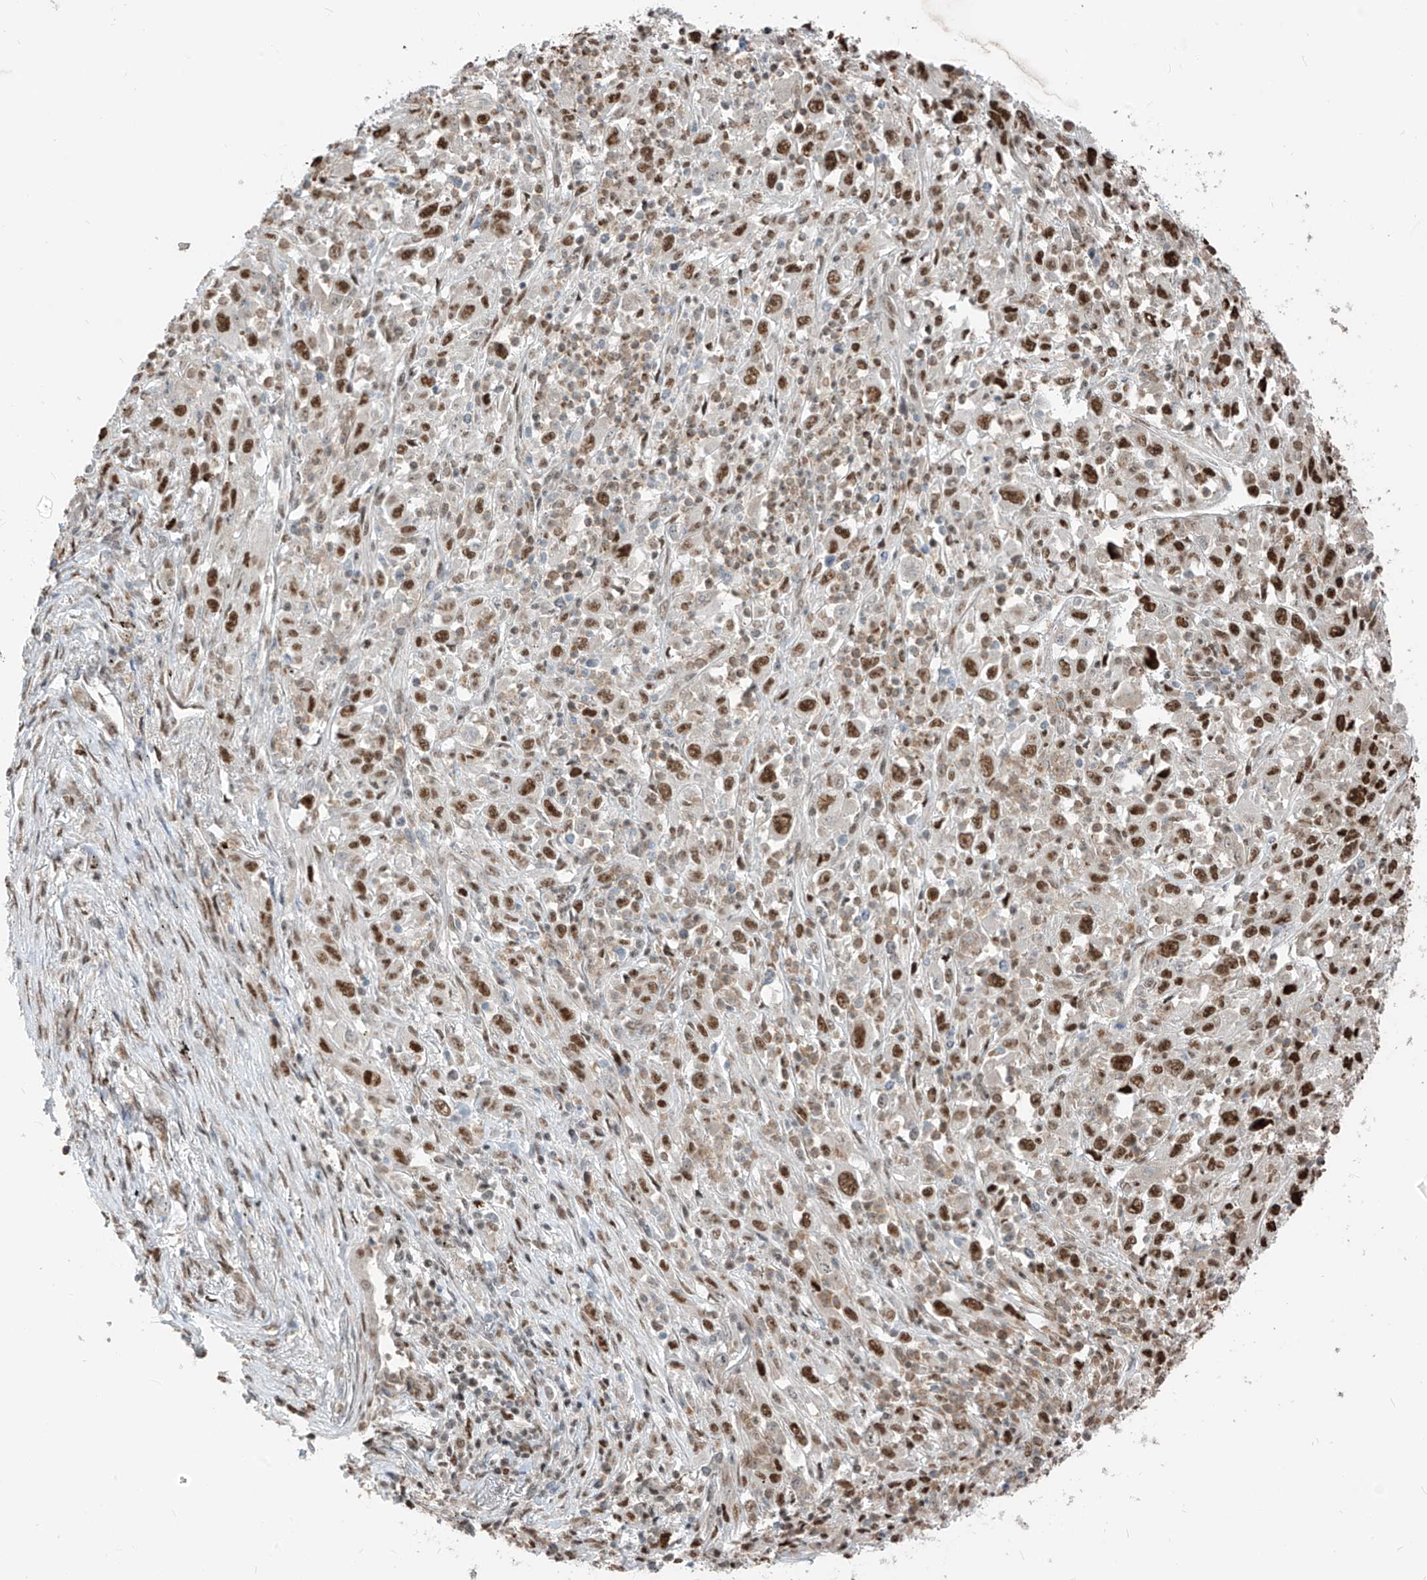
{"staining": {"intensity": "moderate", "quantity": ">75%", "location": "nuclear"}, "tissue": "melanoma", "cell_type": "Tumor cells", "image_type": "cancer", "snomed": [{"axis": "morphology", "description": "Malignant melanoma, Metastatic site"}, {"axis": "topography", "description": "Skin"}], "caption": "The histopathology image exhibits immunohistochemical staining of malignant melanoma (metastatic site). There is moderate nuclear staining is appreciated in approximately >75% of tumor cells.", "gene": "RBP7", "patient": {"sex": "female", "age": 56}}